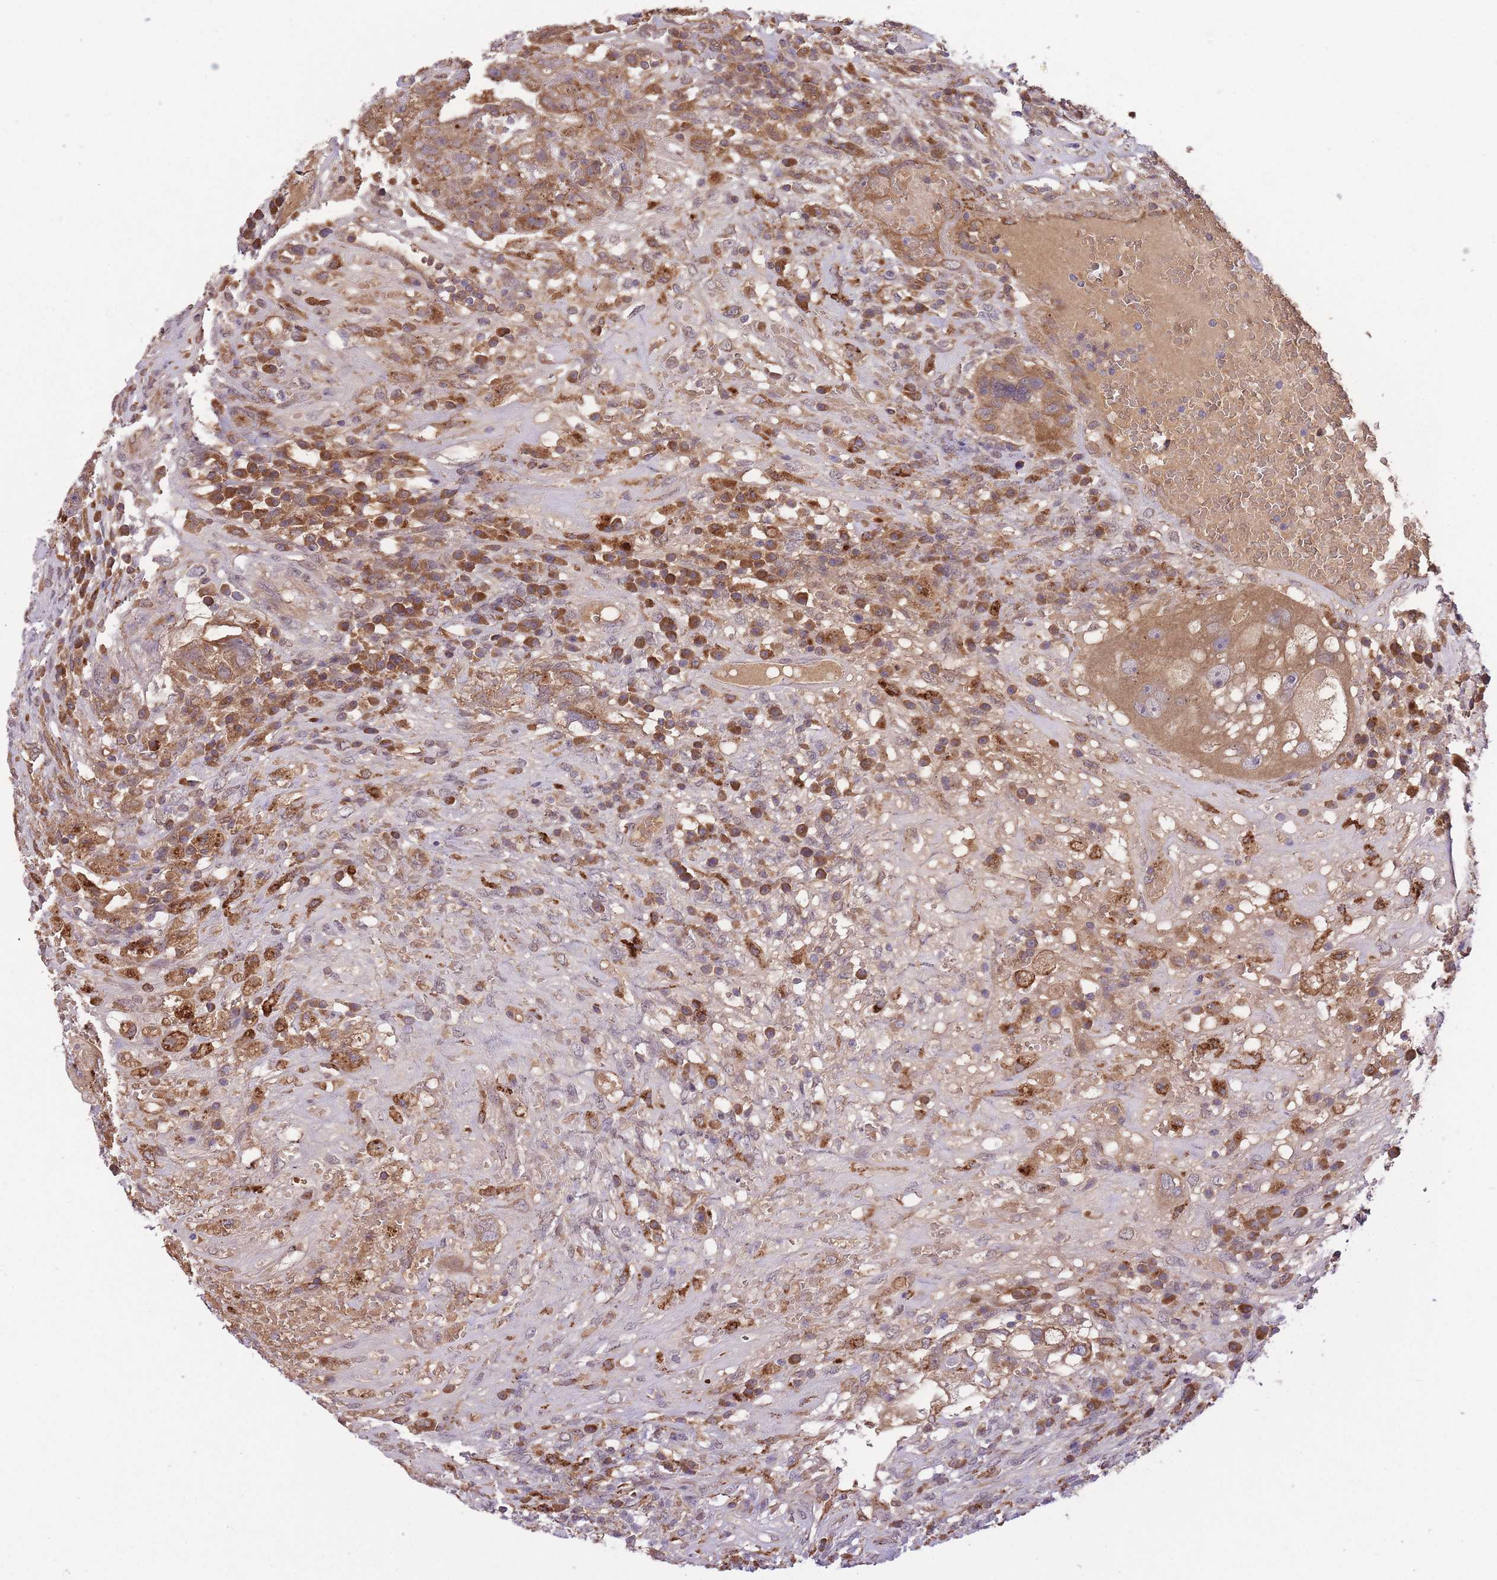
{"staining": {"intensity": "moderate", "quantity": ">75%", "location": "cytoplasmic/membranous"}, "tissue": "testis cancer", "cell_type": "Tumor cells", "image_type": "cancer", "snomed": [{"axis": "morphology", "description": "Carcinoma, Embryonal, NOS"}, {"axis": "topography", "description": "Testis"}], "caption": "This is an image of immunohistochemistry (IHC) staining of testis cancer, which shows moderate expression in the cytoplasmic/membranous of tumor cells.", "gene": "POLR3F", "patient": {"sex": "male", "age": 26}}